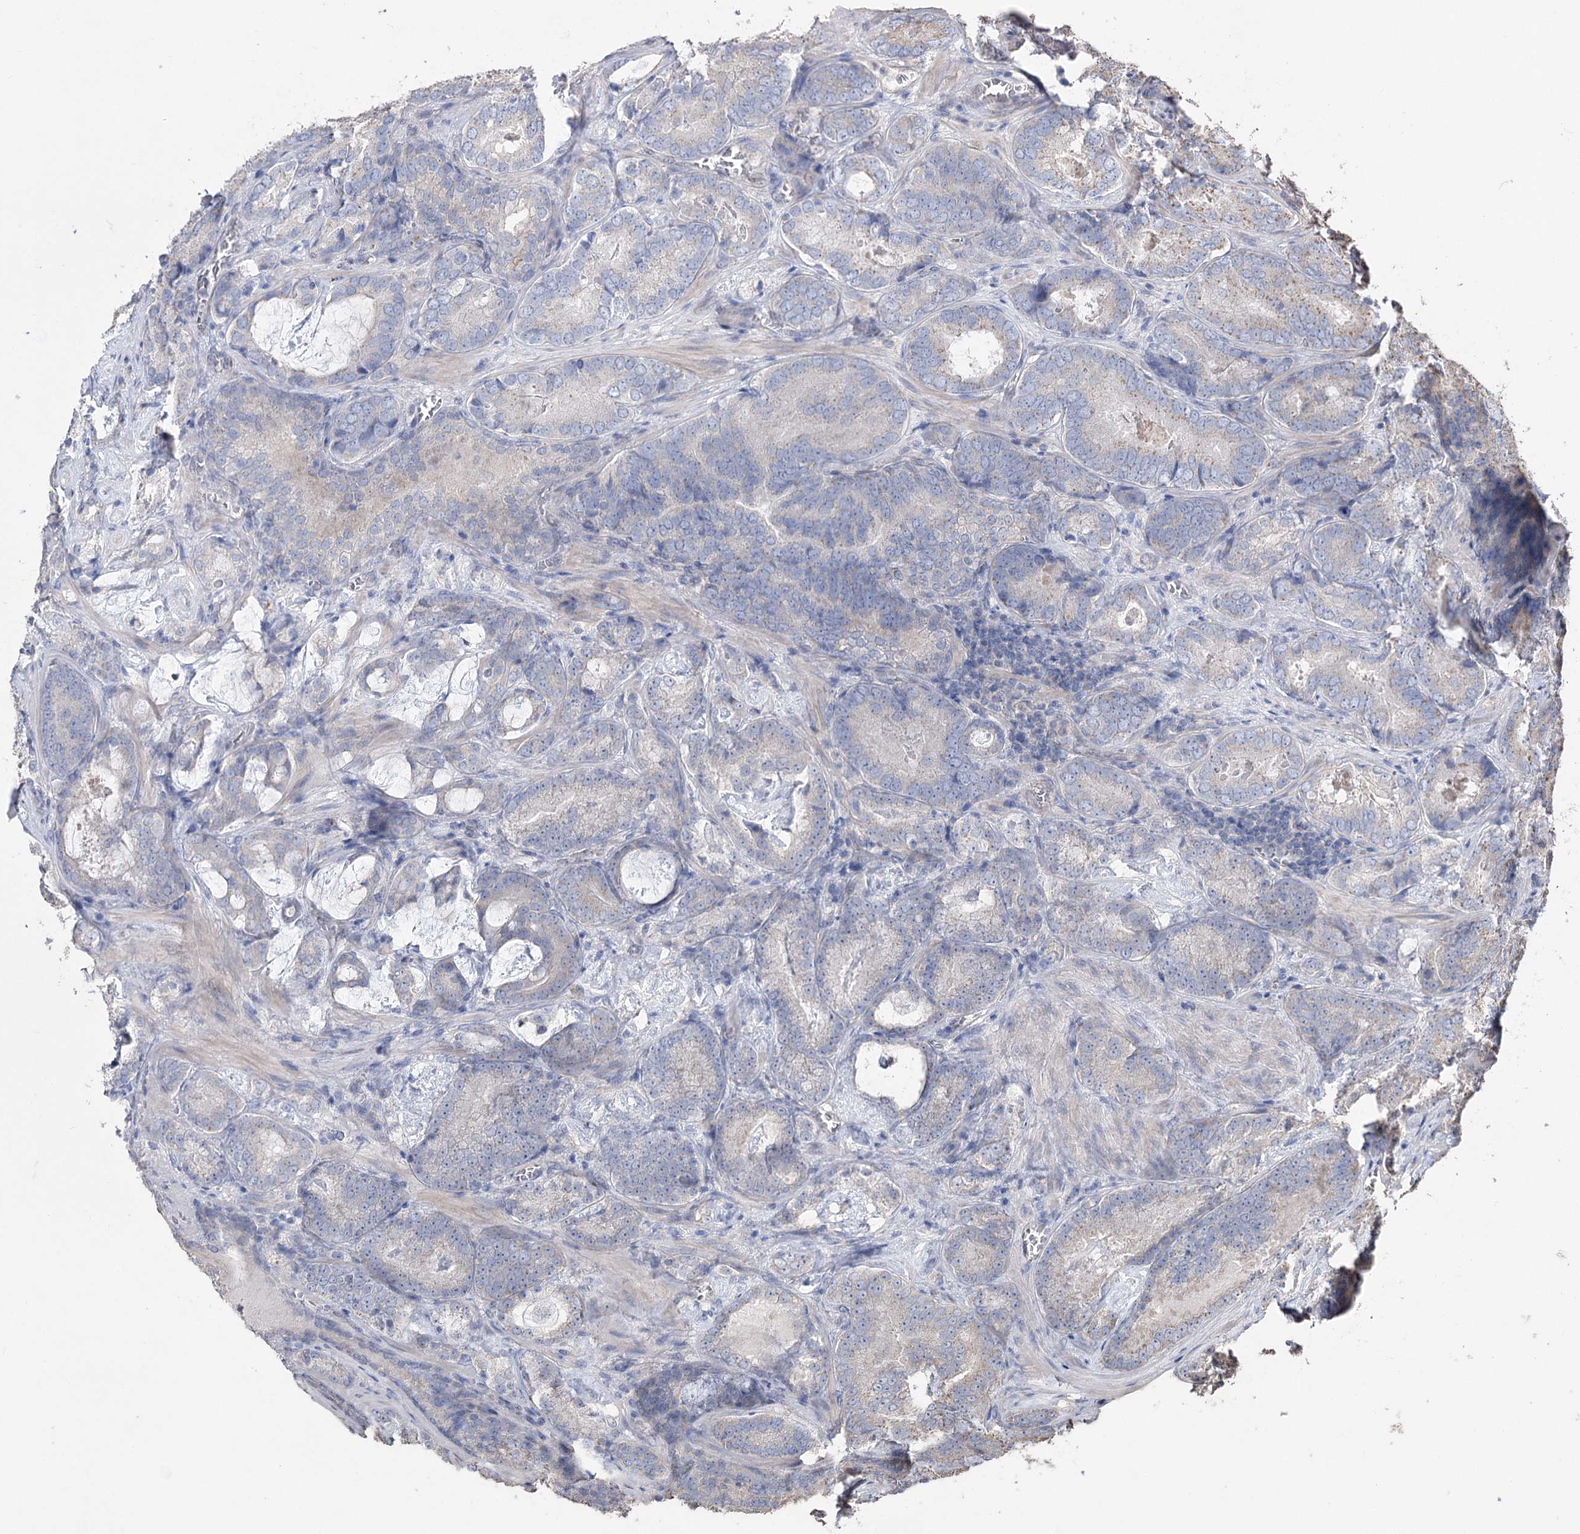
{"staining": {"intensity": "negative", "quantity": "none", "location": "none"}, "tissue": "prostate cancer", "cell_type": "Tumor cells", "image_type": "cancer", "snomed": [{"axis": "morphology", "description": "Adenocarcinoma, Low grade"}, {"axis": "topography", "description": "Prostate"}], "caption": "Immunohistochemistry histopathology image of neoplastic tissue: prostate adenocarcinoma (low-grade) stained with DAB (3,3'-diaminobenzidine) demonstrates no significant protein positivity in tumor cells.", "gene": "FAM13B", "patient": {"sex": "male", "age": 60}}